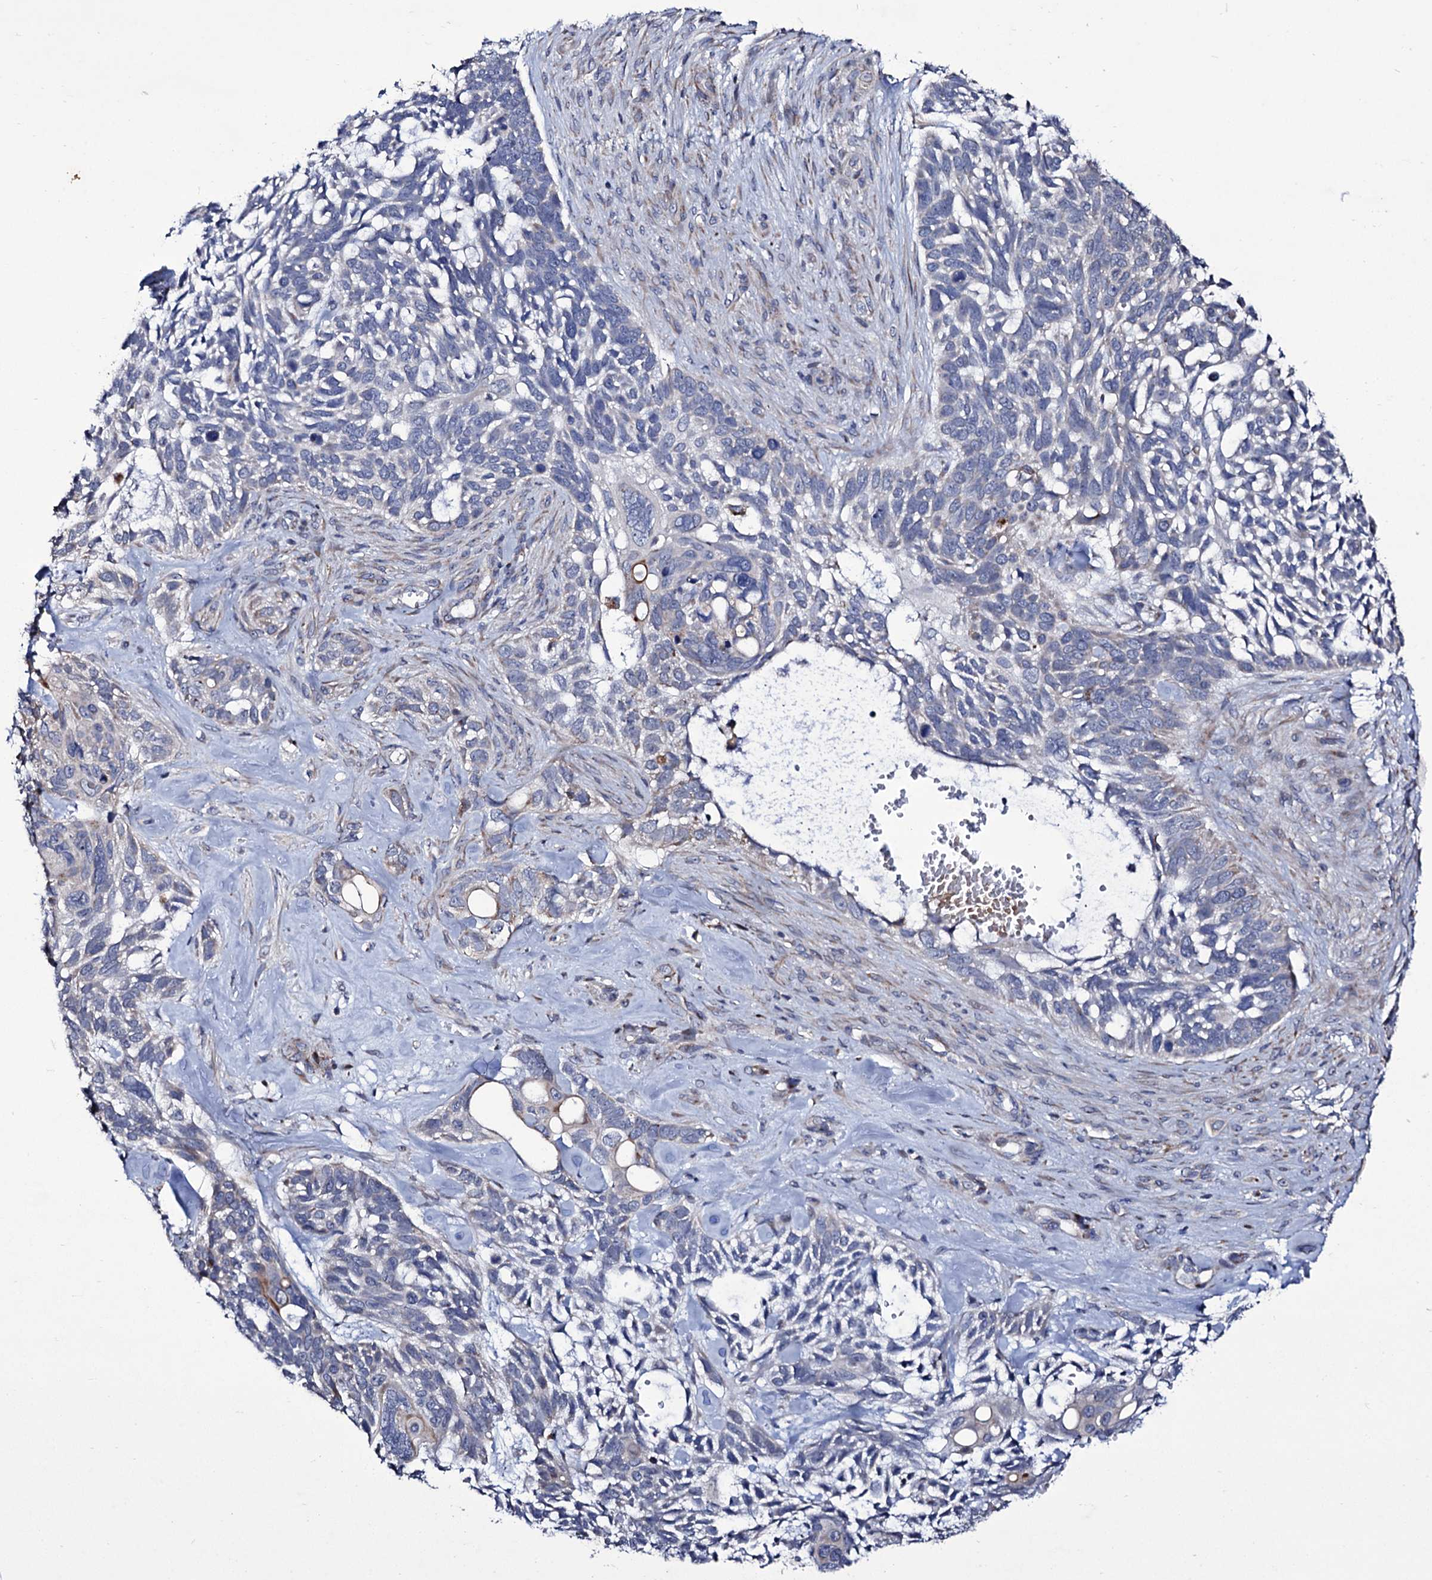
{"staining": {"intensity": "negative", "quantity": "none", "location": "none"}, "tissue": "skin cancer", "cell_type": "Tumor cells", "image_type": "cancer", "snomed": [{"axis": "morphology", "description": "Basal cell carcinoma"}, {"axis": "topography", "description": "Skin"}], "caption": "Immunohistochemistry (IHC) micrograph of human skin cancer stained for a protein (brown), which demonstrates no expression in tumor cells.", "gene": "TUBGCP5", "patient": {"sex": "male", "age": 88}}